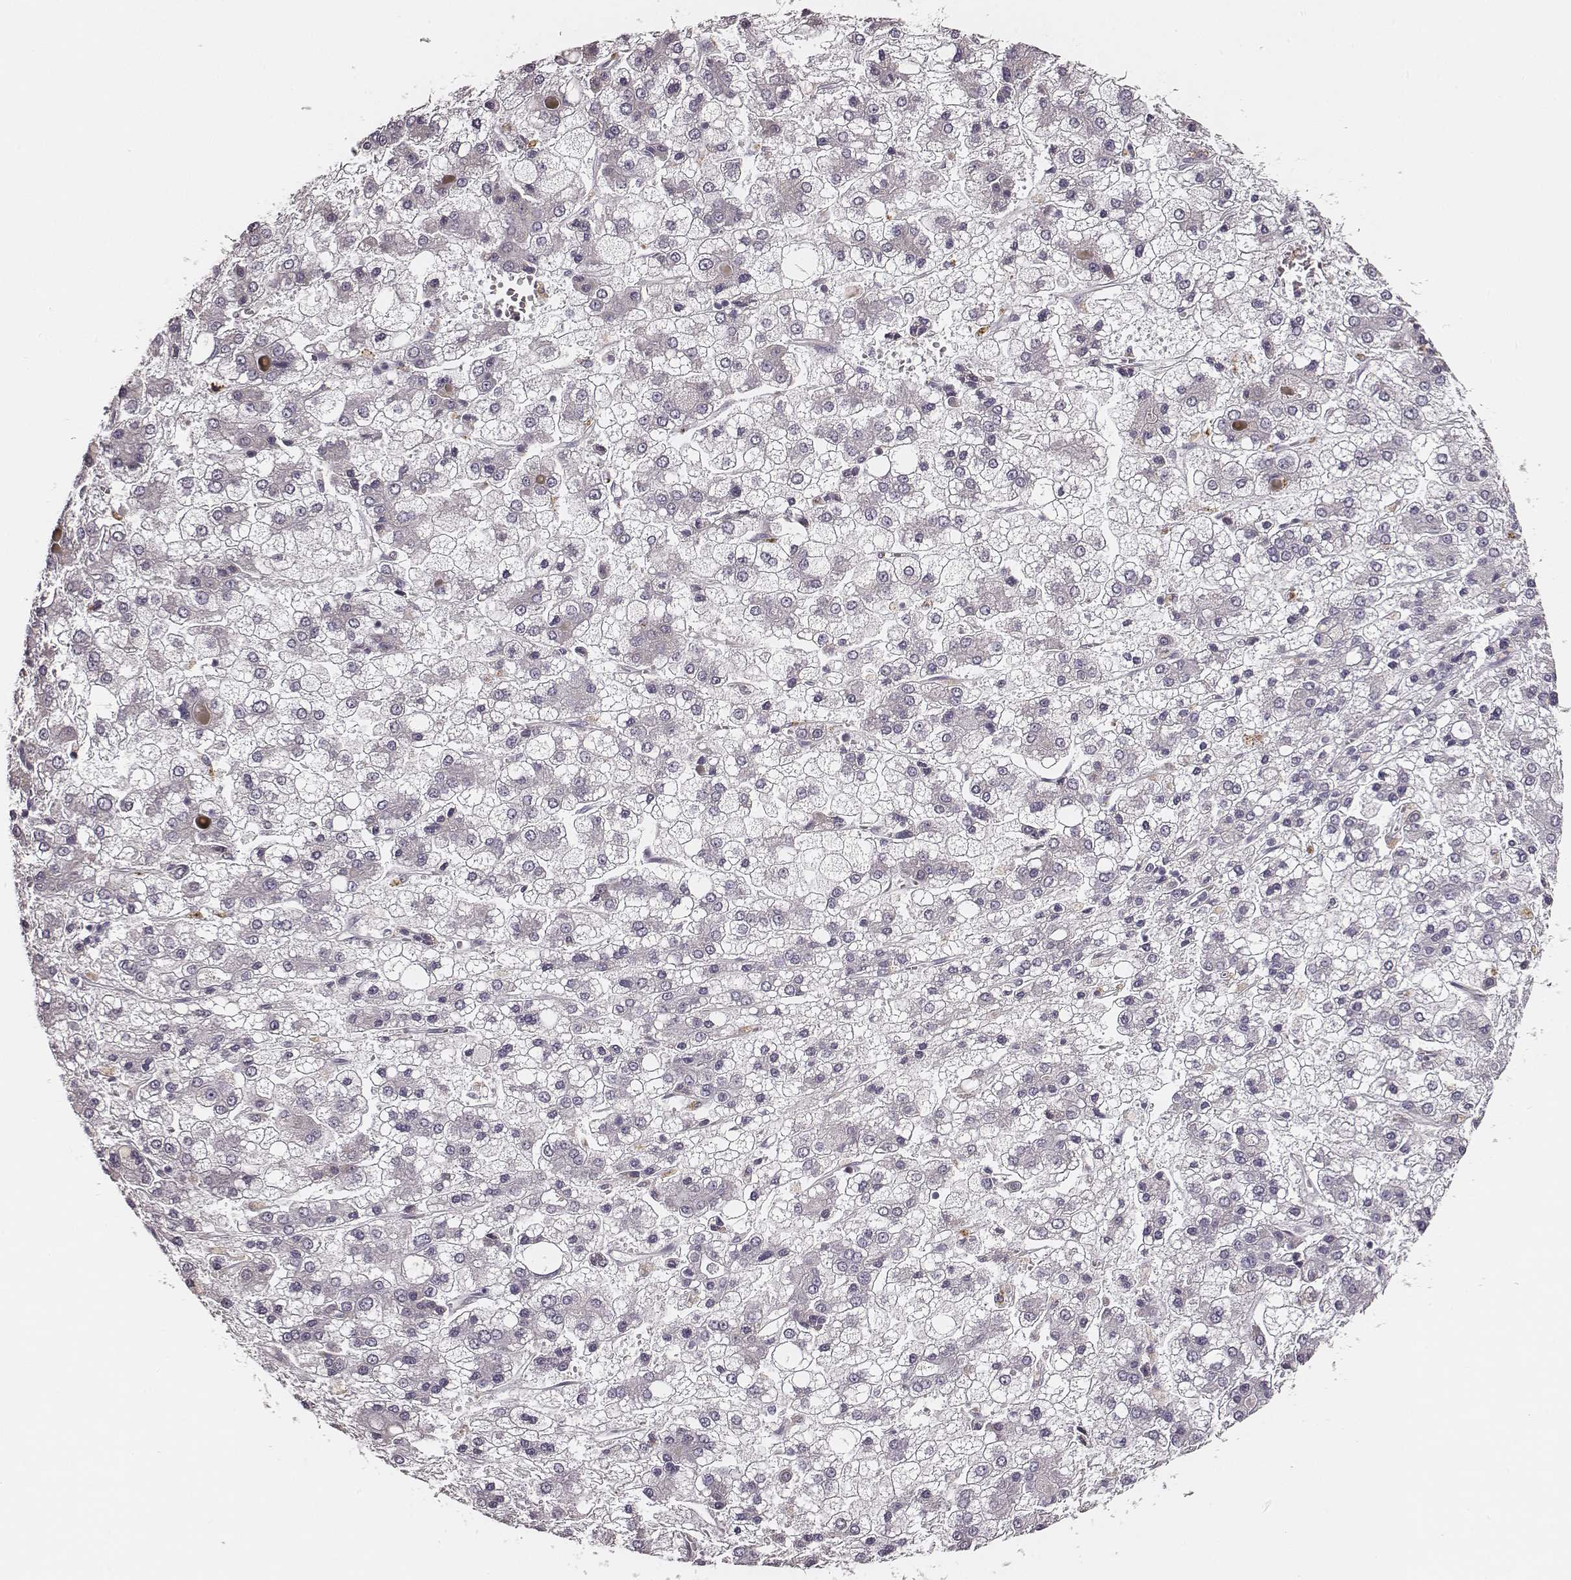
{"staining": {"intensity": "negative", "quantity": "none", "location": "none"}, "tissue": "liver cancer", "cell_type": "Tumor cells", "image_type": "cancer", "snomed": [{"axis": "morphology", "description": "Carcinoma, Hepatocellular, NOS"}, {"axis": "topography", "description": "Liver"}], "caption": "Liver cancer (hepatocellular carcinoma) was stained to show a protein in brown. There is no significant expression in tumor cells.", "gene": "UBL4B", "patient": {"sex": "male", "age": 73}}